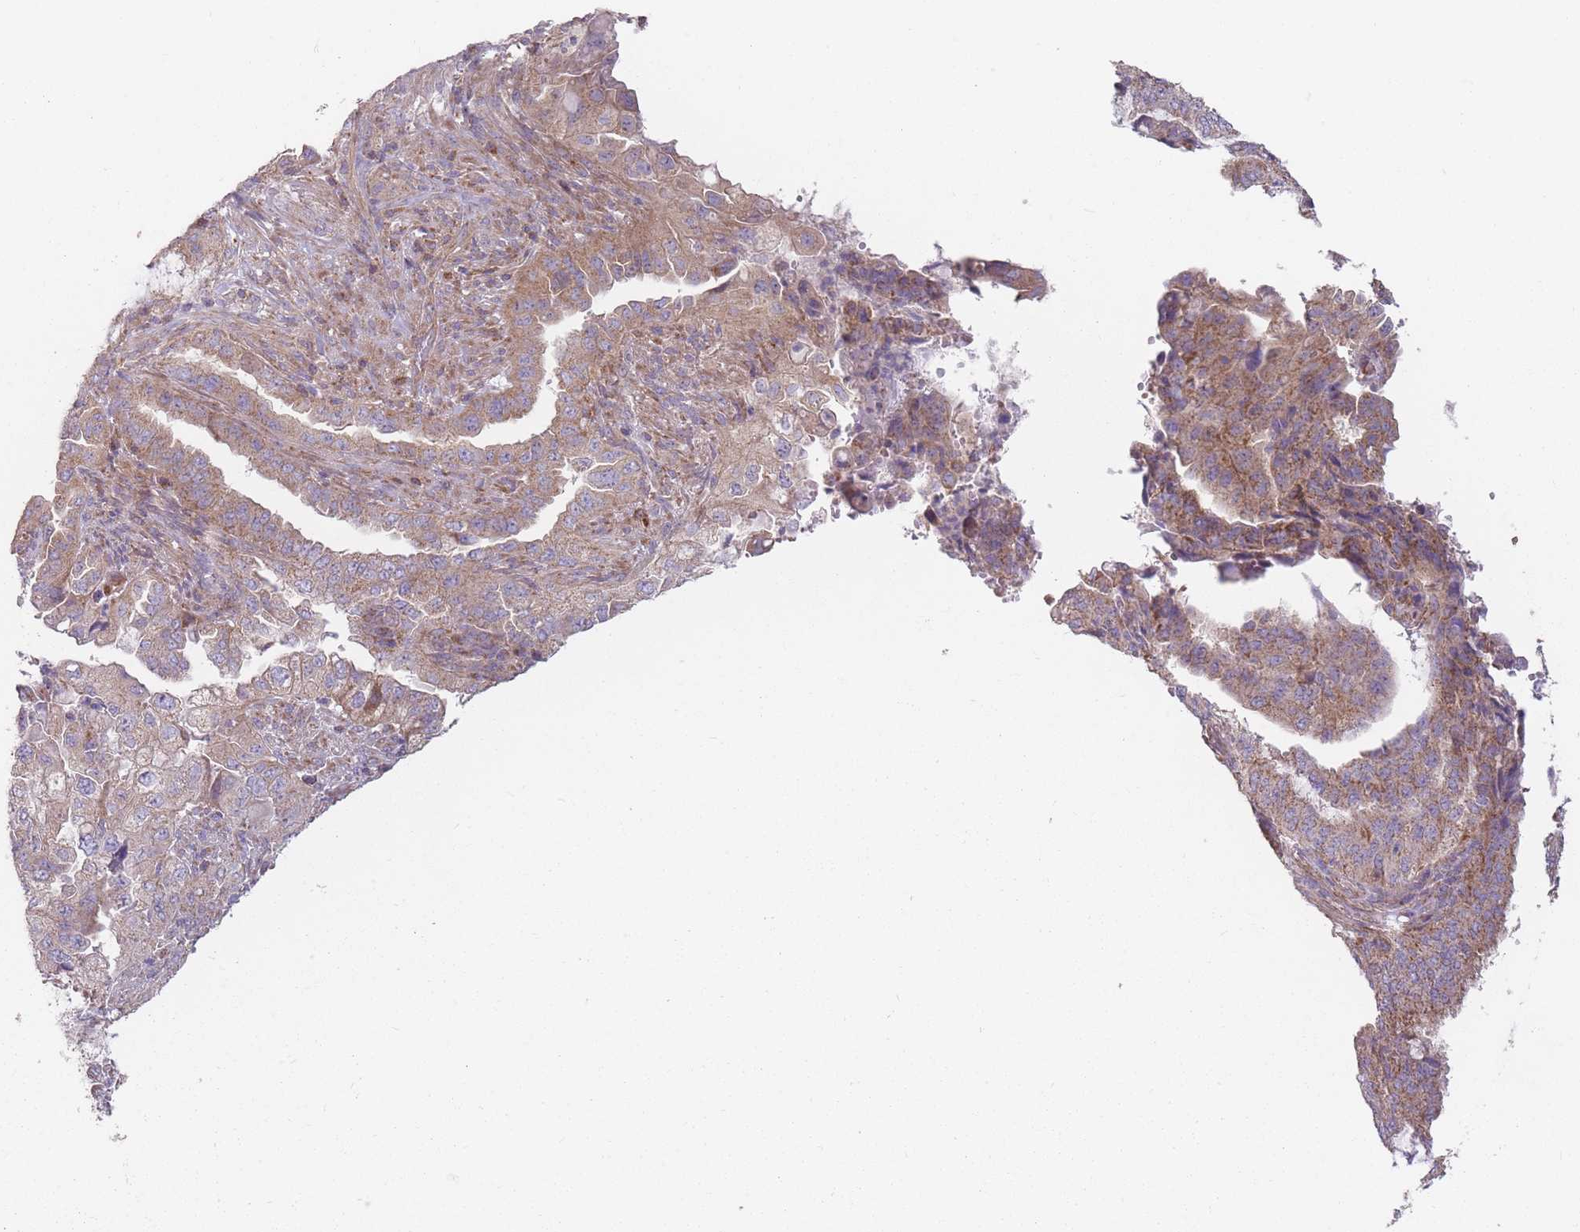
{"staining": {"intensity": "moderate", "quantity": "25%-75%", "location": "cytoplasmic/membranous"}, "tissue": "endometrial cancer", "cell_type": "Tumor cells", "image_type": "cancer", "snomed": [{"axis": "morphology", "description": "Adenocarcinoma, NOS"}, {"axis": "topography", "description": "Endometrium"}], "caption": "This image demonstrates immunohistochemistry (IHC) staining of adenocarcinoma (endometrial), with medium moderate cytoplasmic/membranous expression in about 25%-75% of tumor cells.", "gene": "NDUFA9", "patient": {"sex": "female", "age": 51}}